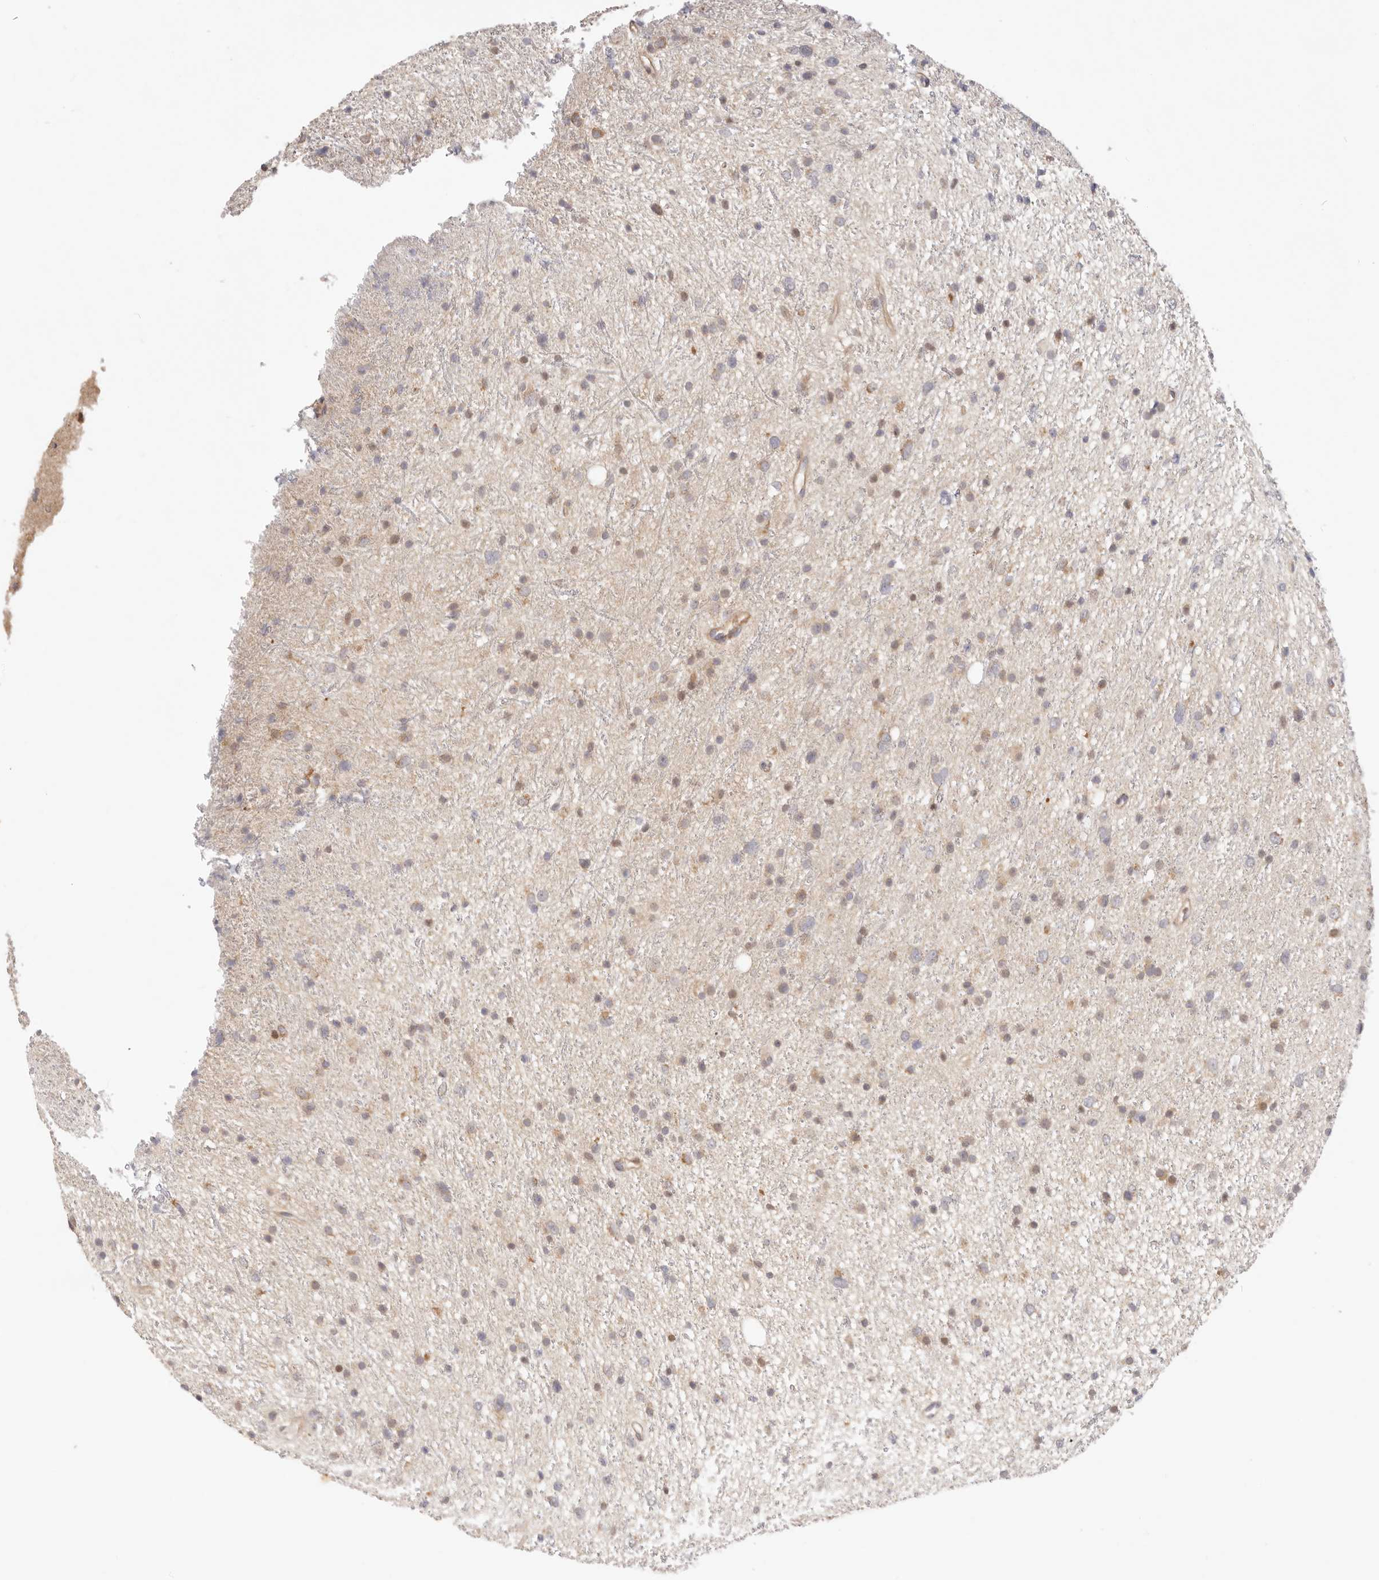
{"staining": {"intensity": "weak", "quantity": "<25%", "location": "cytoplasmic/membranous"}, "tissue": "glioma", "cell_type": "Tumor cells", "image_type": "cancer", "snomed": [{"axis": "morphology", "description": "Glioma, malignant, Low grade"}, {"axis": "topography", "description": "Cerebral cortex"}], "caption": "Immunohistochemistry (IHC) photomicrograph of neoplastic tissue: human malignant glioma (low-grade) stained with DAB (3,3'-diaminobenzidine) exhibits no significant protein expression in tumor cells.", "gene": "KCMF1", "patient": {"sex": "female", "age": 39}}